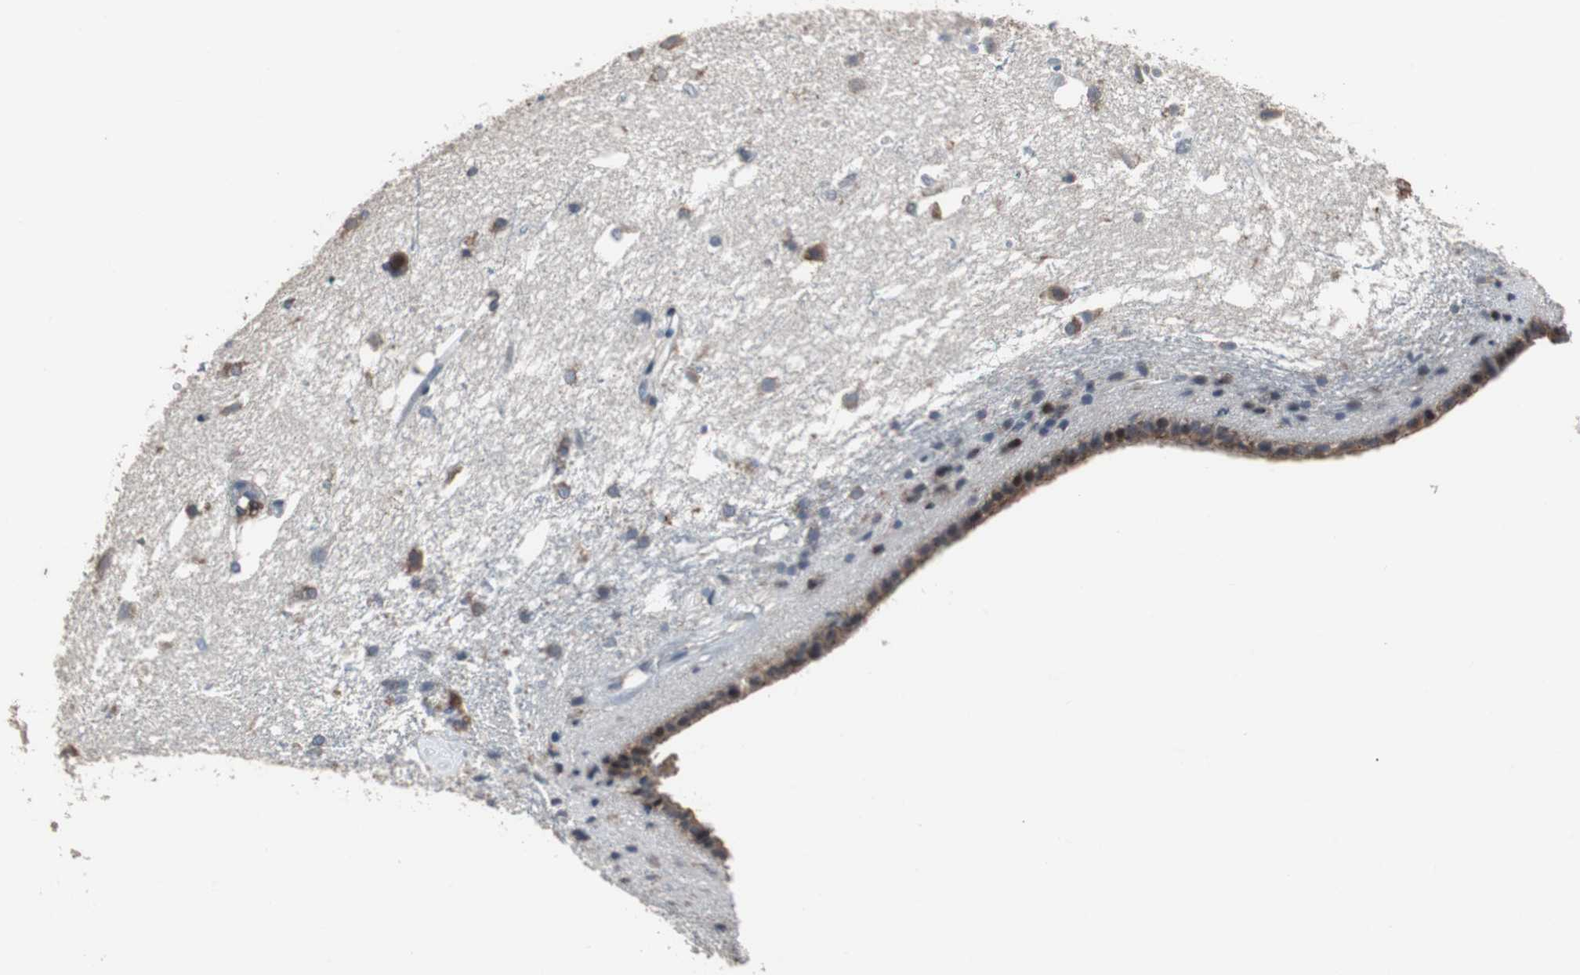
{"staining": {"intensity": "weak", "quantity": "25%-75%", "location": "cytoplasmic/membranous"}, "tissue": "caudate", "cell_type": "Glial cells", "image_type": "normal", "snomed": [{"axis": "morphology", "description": "Normal tissue, NOS"}, {"axis": "topography", "description": "Lateral ventricle wall"}], "caption": "IHC micrograph of normal human caudate stained for a protein (brown), which displays low levels of weak cytoplasmic/membranous staining in approximately 25%-75% of glial cells.", "gene": "USP10", "patient": {"sex": "female", "age": 19}}